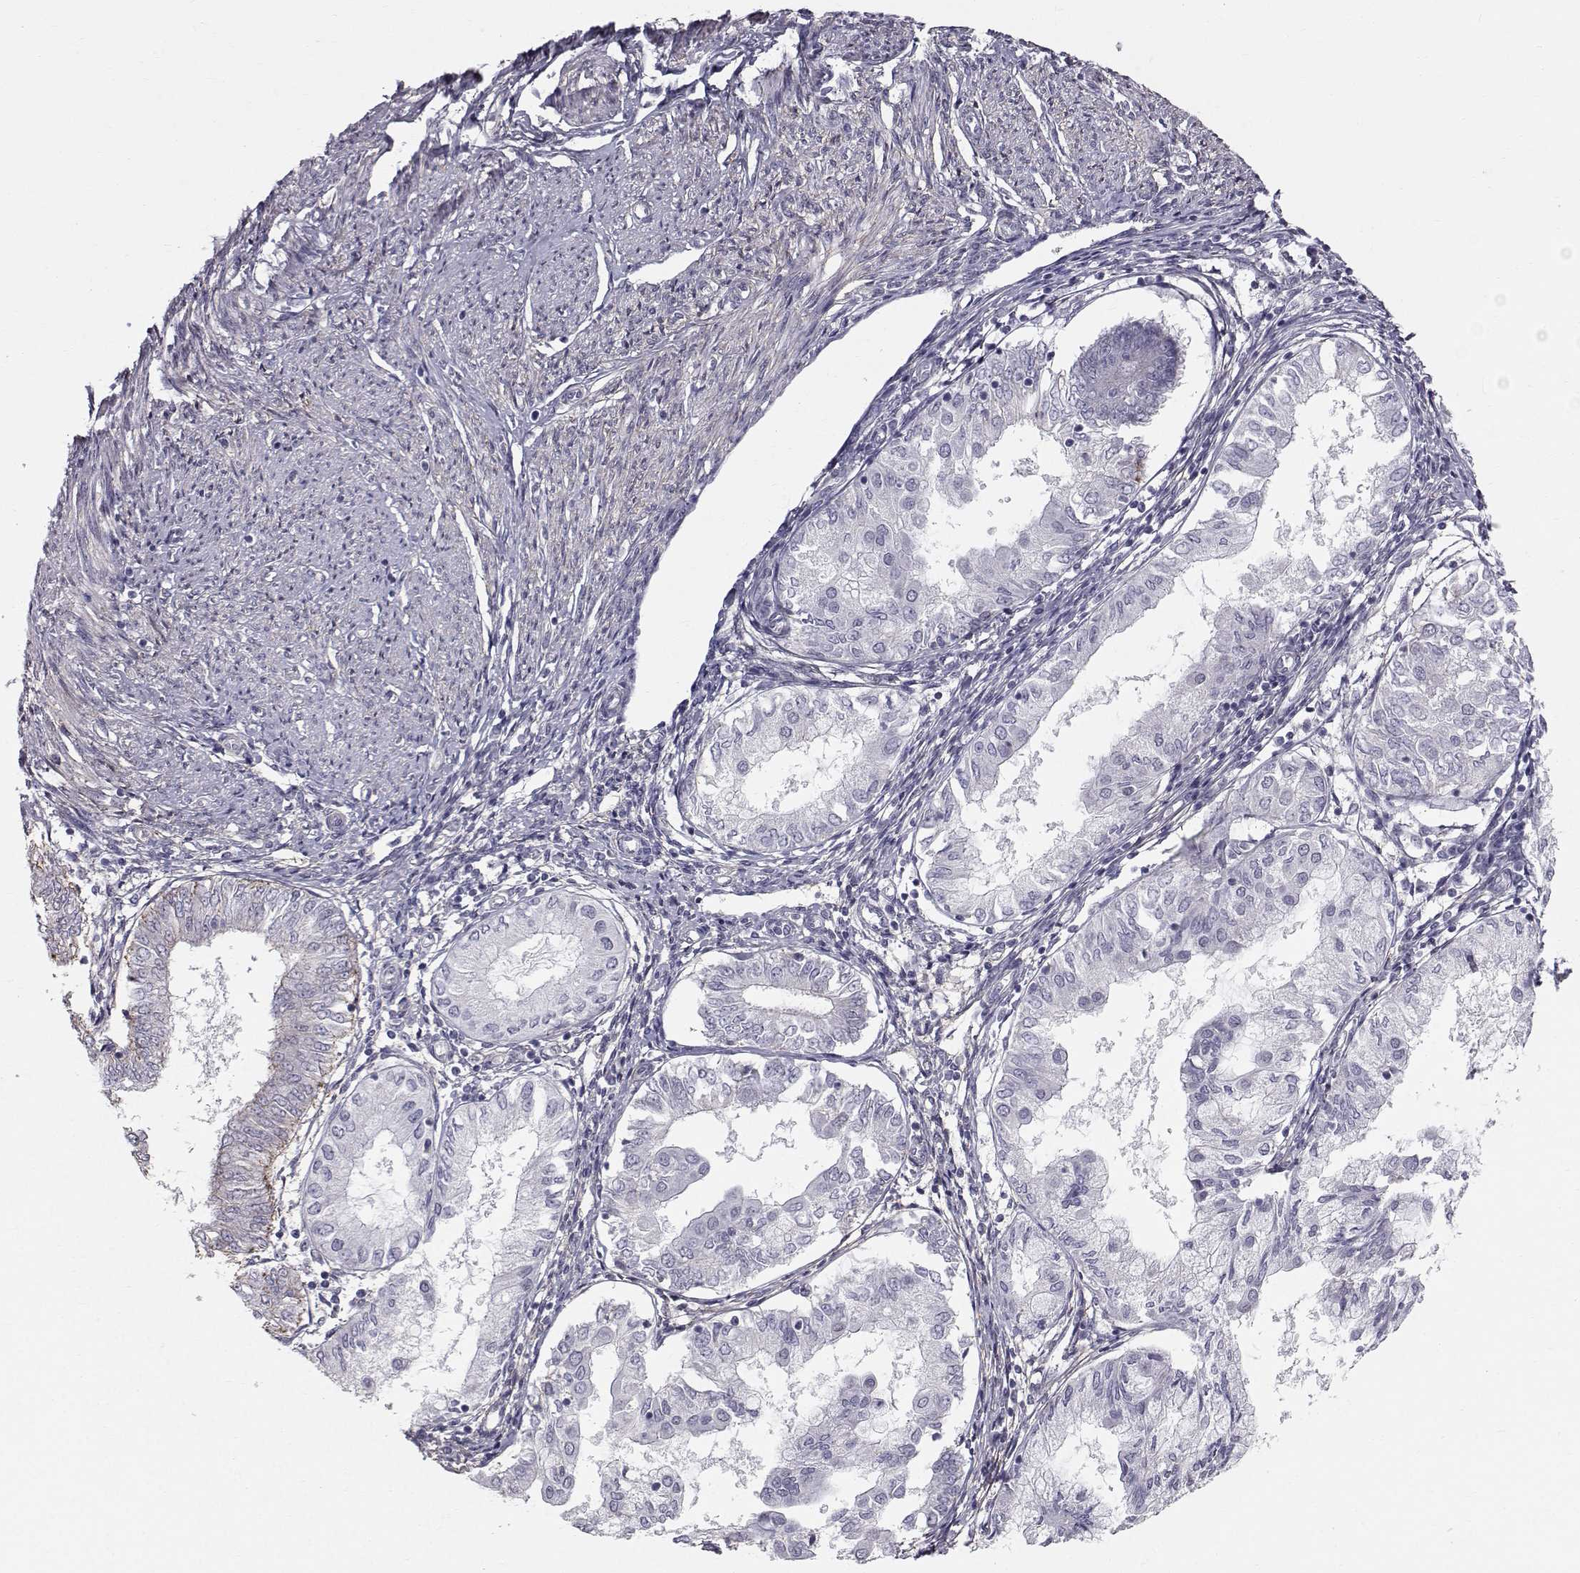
{"staining": {"intensity": "negative", "quantity": "none", "location": "none"}, "tissue": "endometrial cancer", "cell_type": "Tumor cells", "image_type": "cancer", "snomed": [{"axis": "morphology", "description": "Adenocarcinoma, NOS"}, {"axis": "topography", "description": "Endometrium"}], "caption": "Immunohistochemical staining of adenocarcinoma (endometrial) shows no significant expression in tumor cells.", "gene": "SPDYE4", "patient": {"sex": "female", "age": 68}}